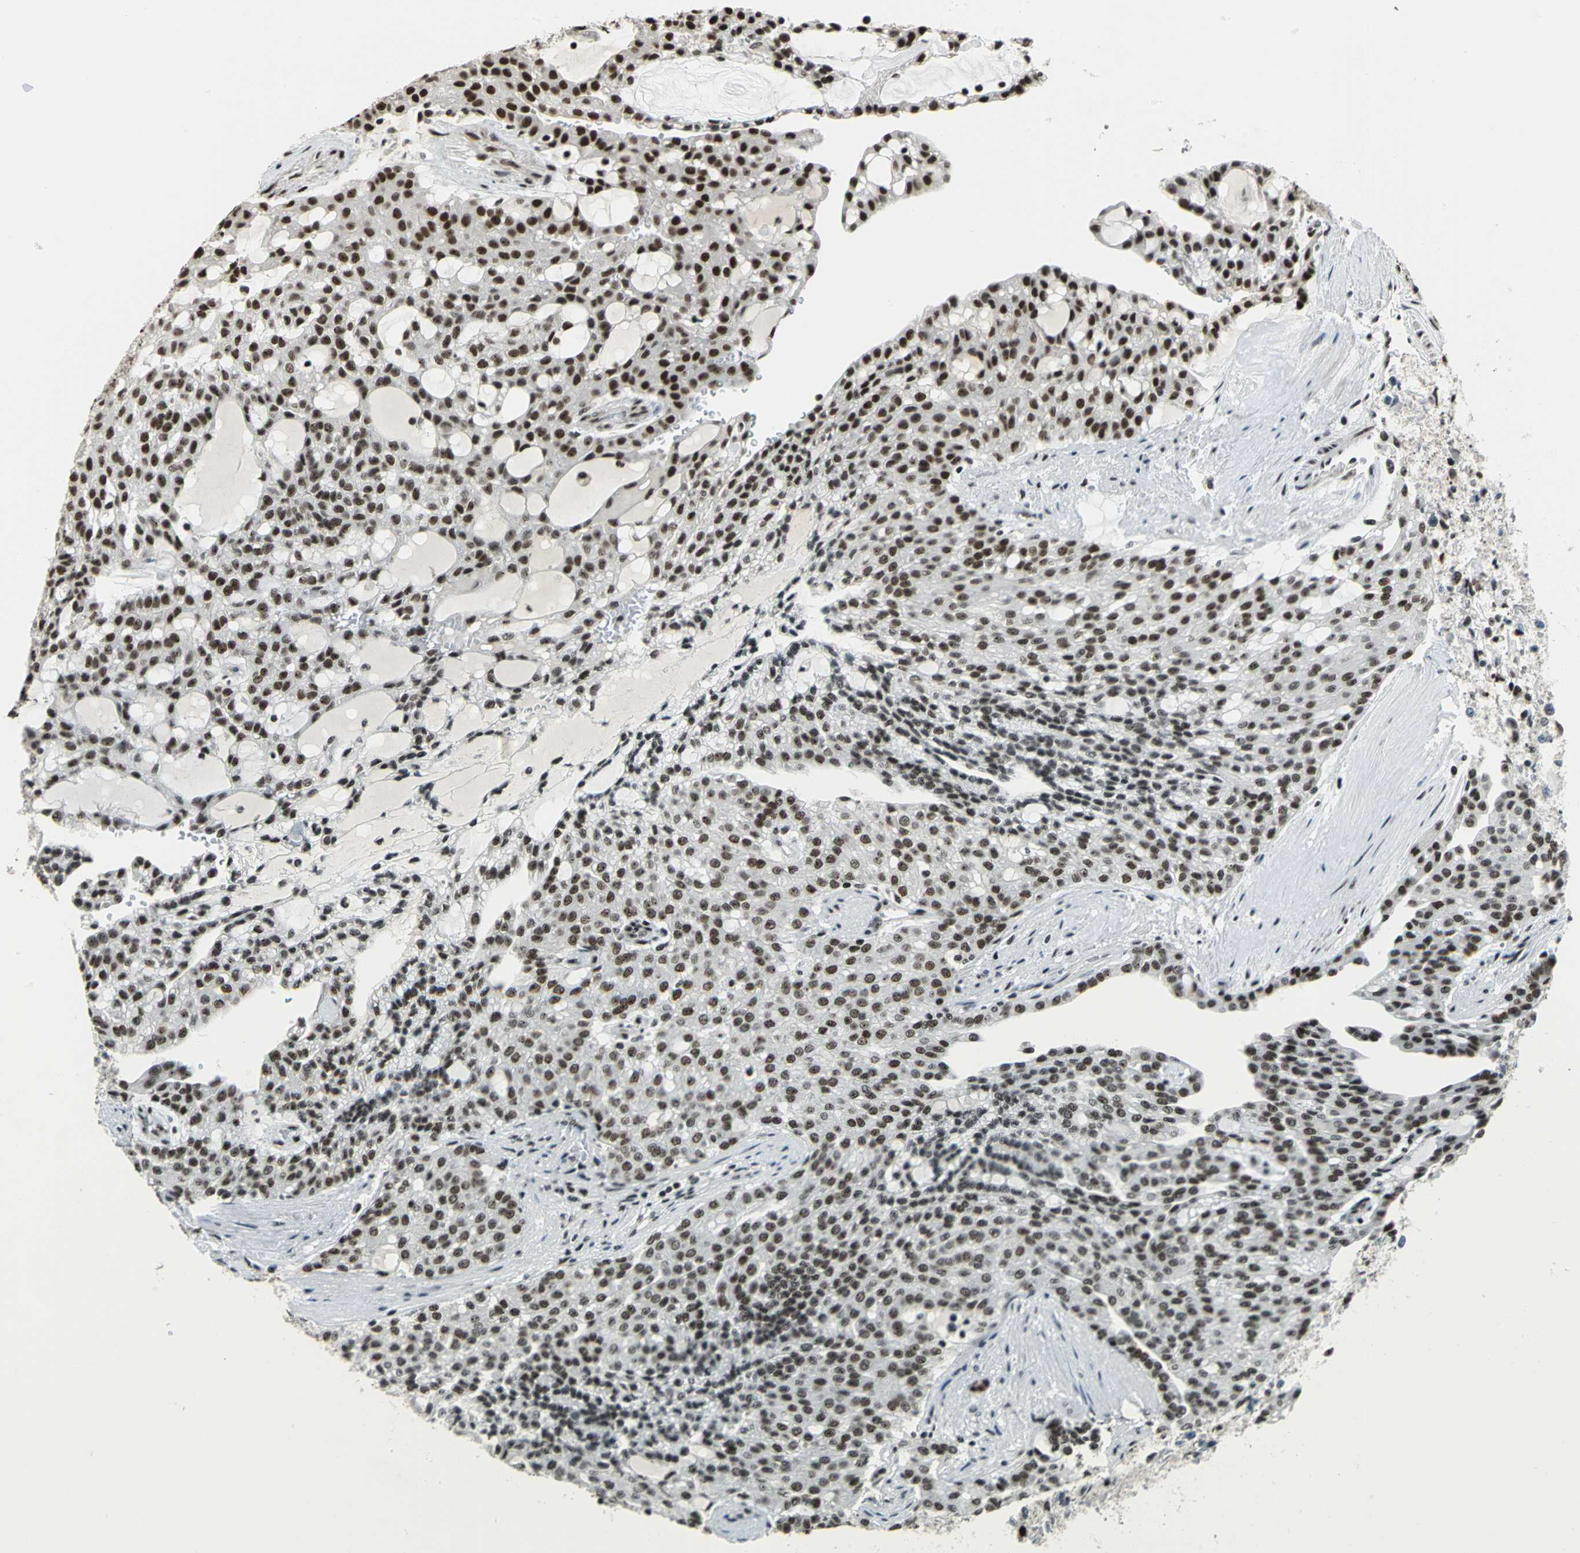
{"staining": {"intensity": "moderate", "quantity": ">75%", "location": "nuclear"}, "tissue": "renal cancer", "cell_type": "Tumor cells", "image_type": "cancer", "snomed": [{"axis": "morphology", "description": "Adenocarcinoma, NOS"}, {"axis": "topography", "description": "Kidney"}], "caption": "Renal adenocarcinoma stained with DAB (3,3'-diaminobenzidine) immunohistochemistry (IHC) shows medium levels of moderate nuclear expression in approximately >75% of tumor cells.", "gene": "UBTF", "patient": {"sex": "male", "age": 63}}